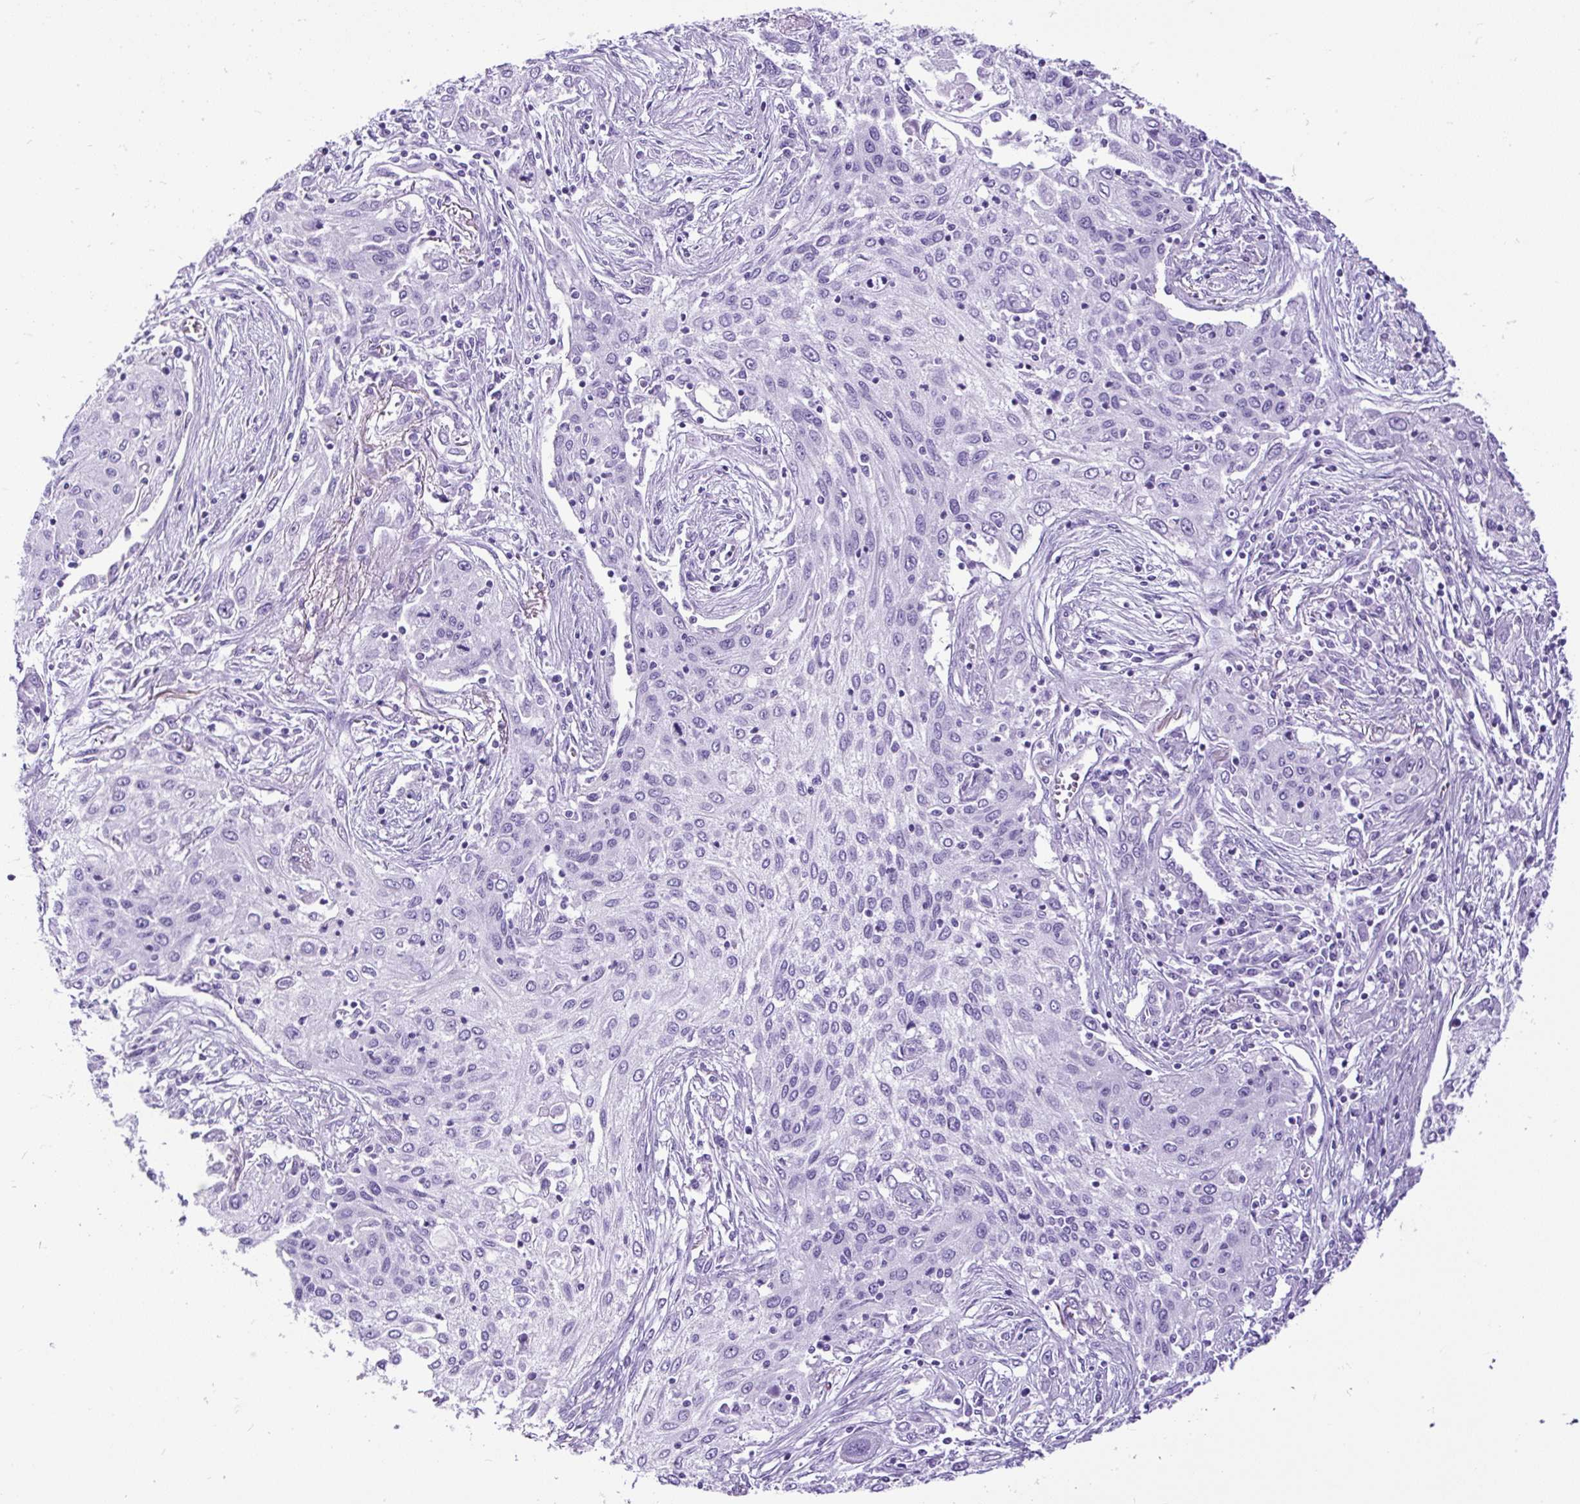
{"staining": {"intensity": "negative", "quantity": "none", "location": "none"}, "tissue": "lung cancer", "cell_type": "Tumor cells", "image_type": "cancer", "snomed": [{"axis": "morphology", "description": "Squamous cell carcinoma, NOS"}, {"axis": "topography", "description": "Lung"}], "caption": "This image is of squamous cell carcinoma (lung) stained with immunohistochemistry (IHC) to label a protein in brown with the nuclei are counter-stained blue. There is no expression in tumor cells.", "gene": "CEL", "patient": {"sex": "female", "age": 69}}